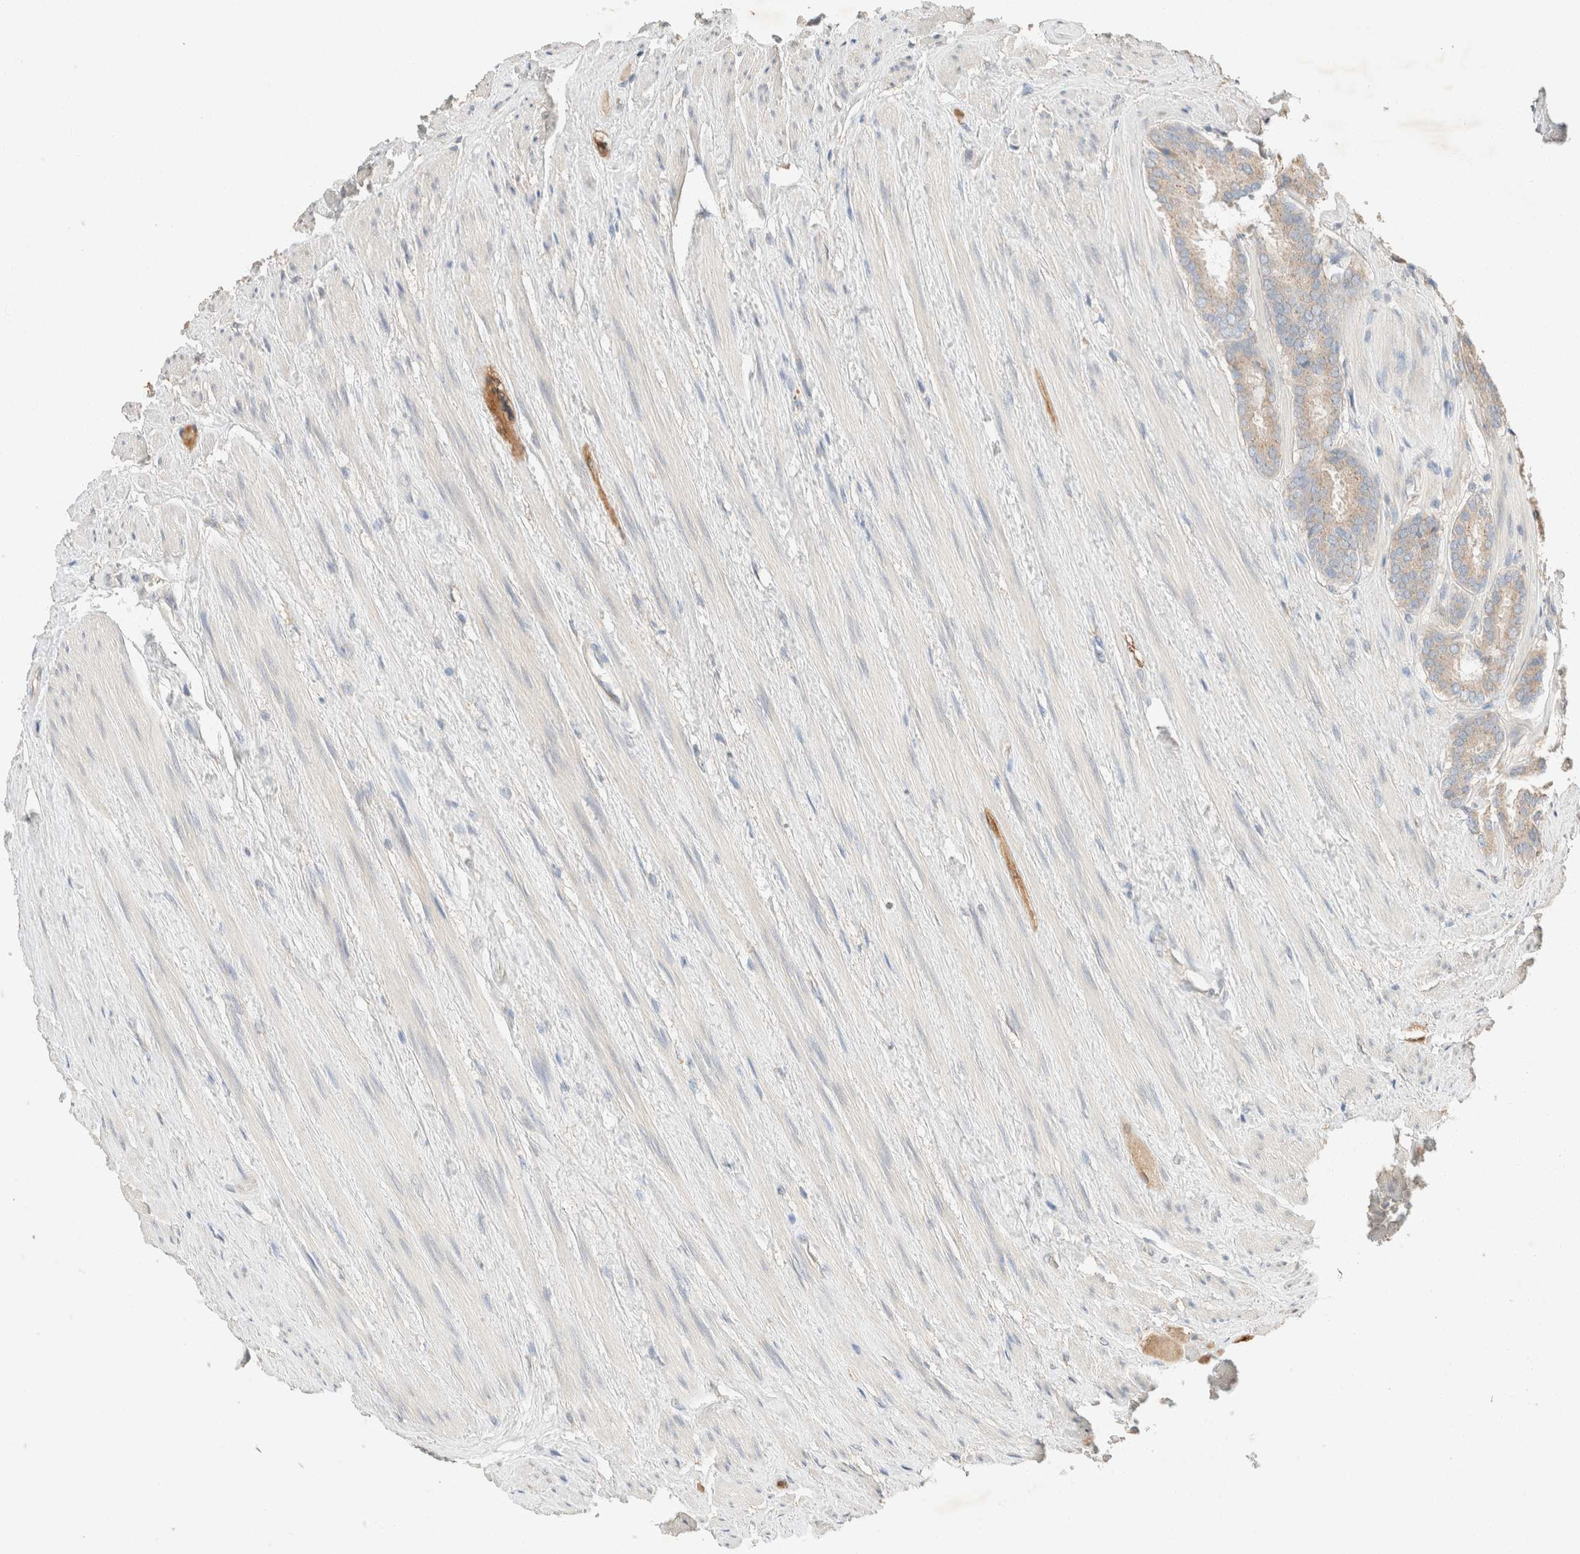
{"staining": {"intensity": "moderate", "quantity": ">75%", "location": "cytoplasmic/membranous"}, "tissue": "prostate cancer", "cell_type": "Tumor cells", "image_type": "cancer", "snomed": [{"axis": "morphology", "description": "Adenocarcinoma, Low grade"}, {"axis": "topography", "description": "Prostate"}], "caption": "Immunohistochemistry (IHC) photomicrograph of neoplastic tissue: prostate adenocarcinoma (low-grade) stained using IHC shows medium levels of moderate protein expression localized specifically in the cytoplasmic/membranous of tumor cells, appearing as a cytoplasmic/membranous brown color.", "gene": "TUBD1", "patient": {"sex": "male", "age": 69}}